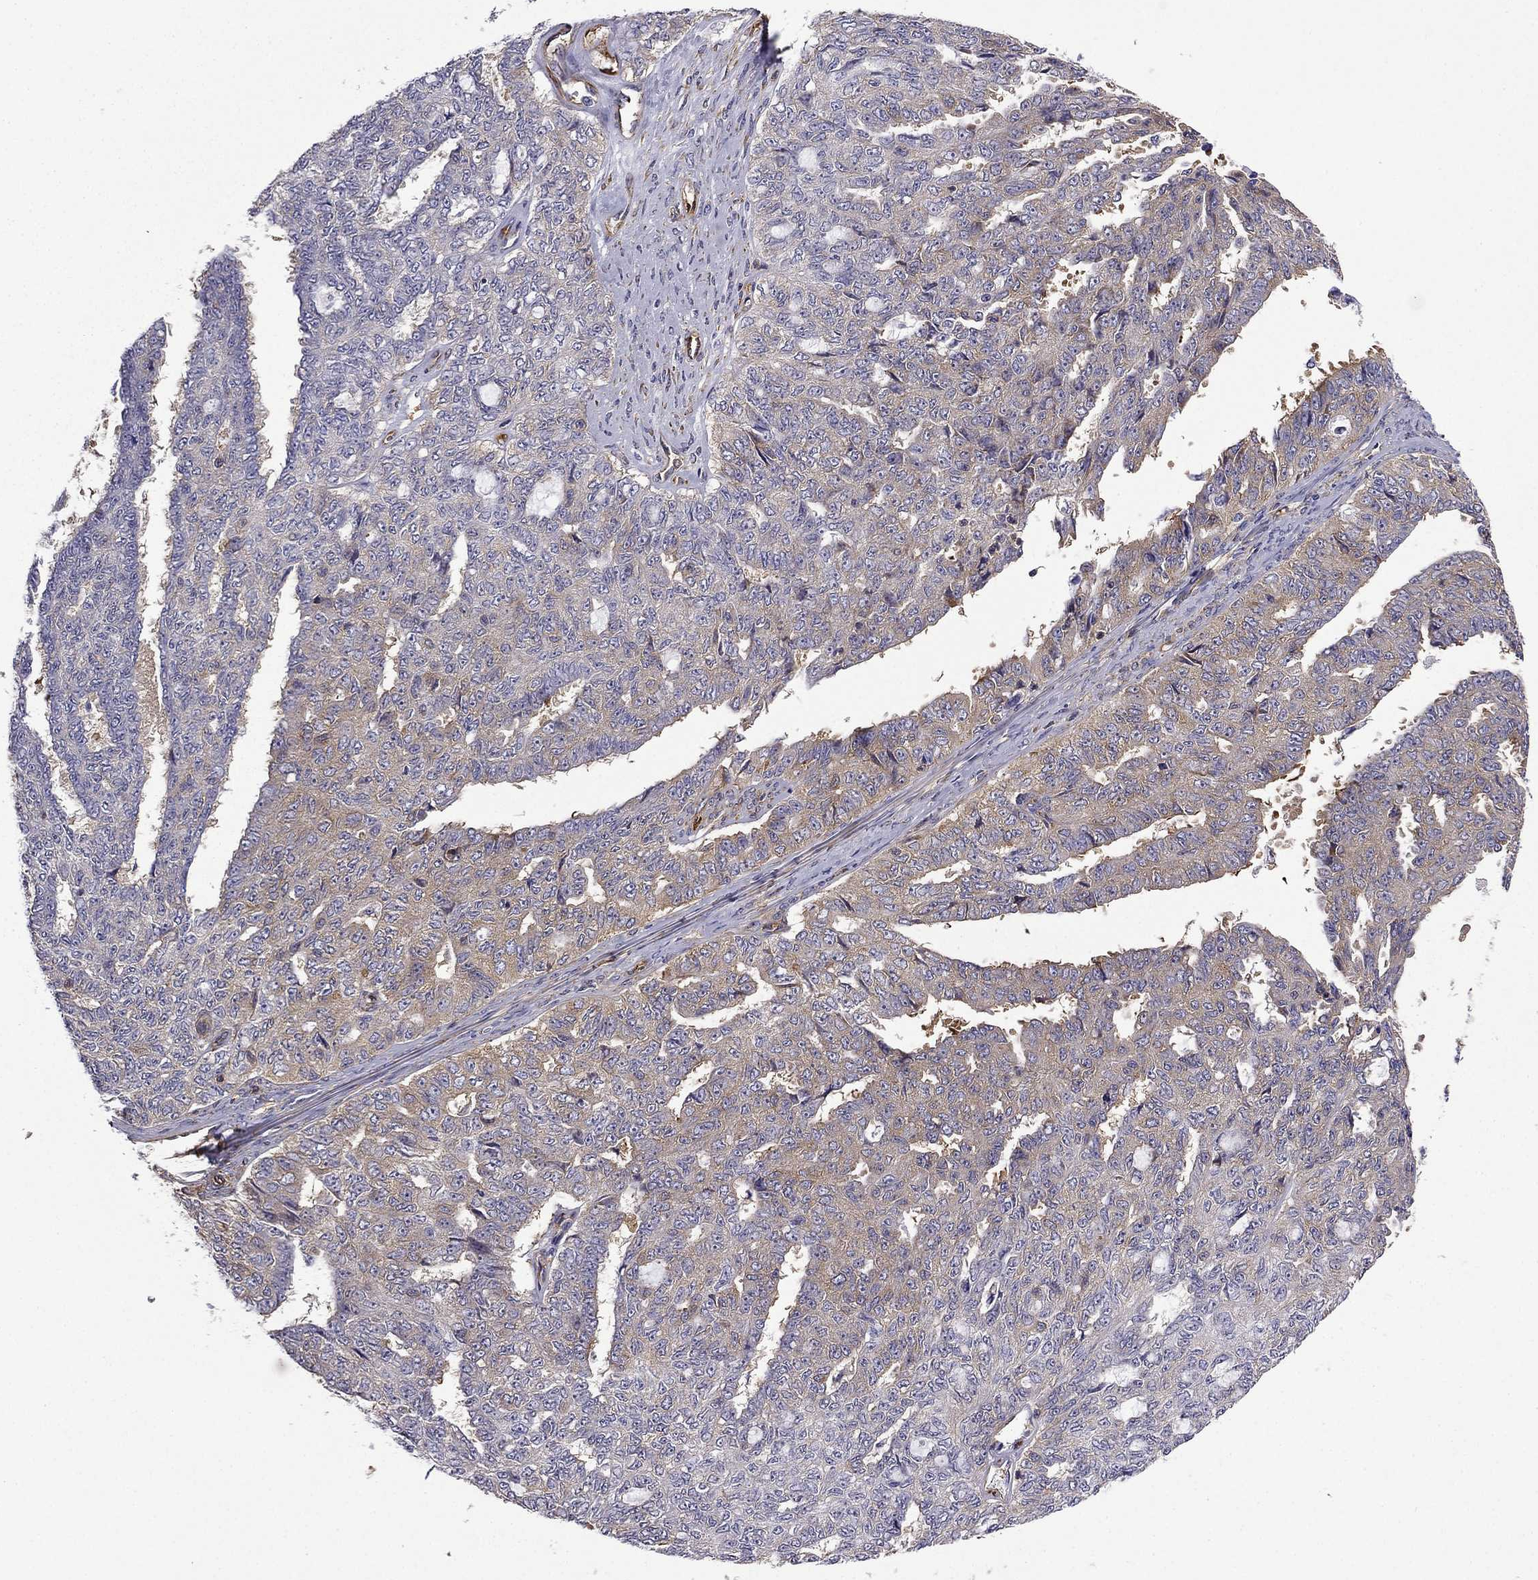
{"staining": {"intensity": "moderate", "quantity": ">75%", "location": "cytoplasmic/membranous"}, "tissue": "ovarian cancer", "cell_type": "Tumor cells", "image_type": "cancer", "snomed": [{"axis": "morphology", "description": "Cystadenocarcinoma, serous, NOS"}, {"axis": "topography", "description": "Ovary"}], "caption": "Brown immunohistochemical staining in serous cystadenocarcinoma (ovarian) reveals moderate cytoplasmic/membranous expression in approximately >75% of tumor cells.", "gene": "MAP4", "patient": {"sex": "female", "age": 71}}